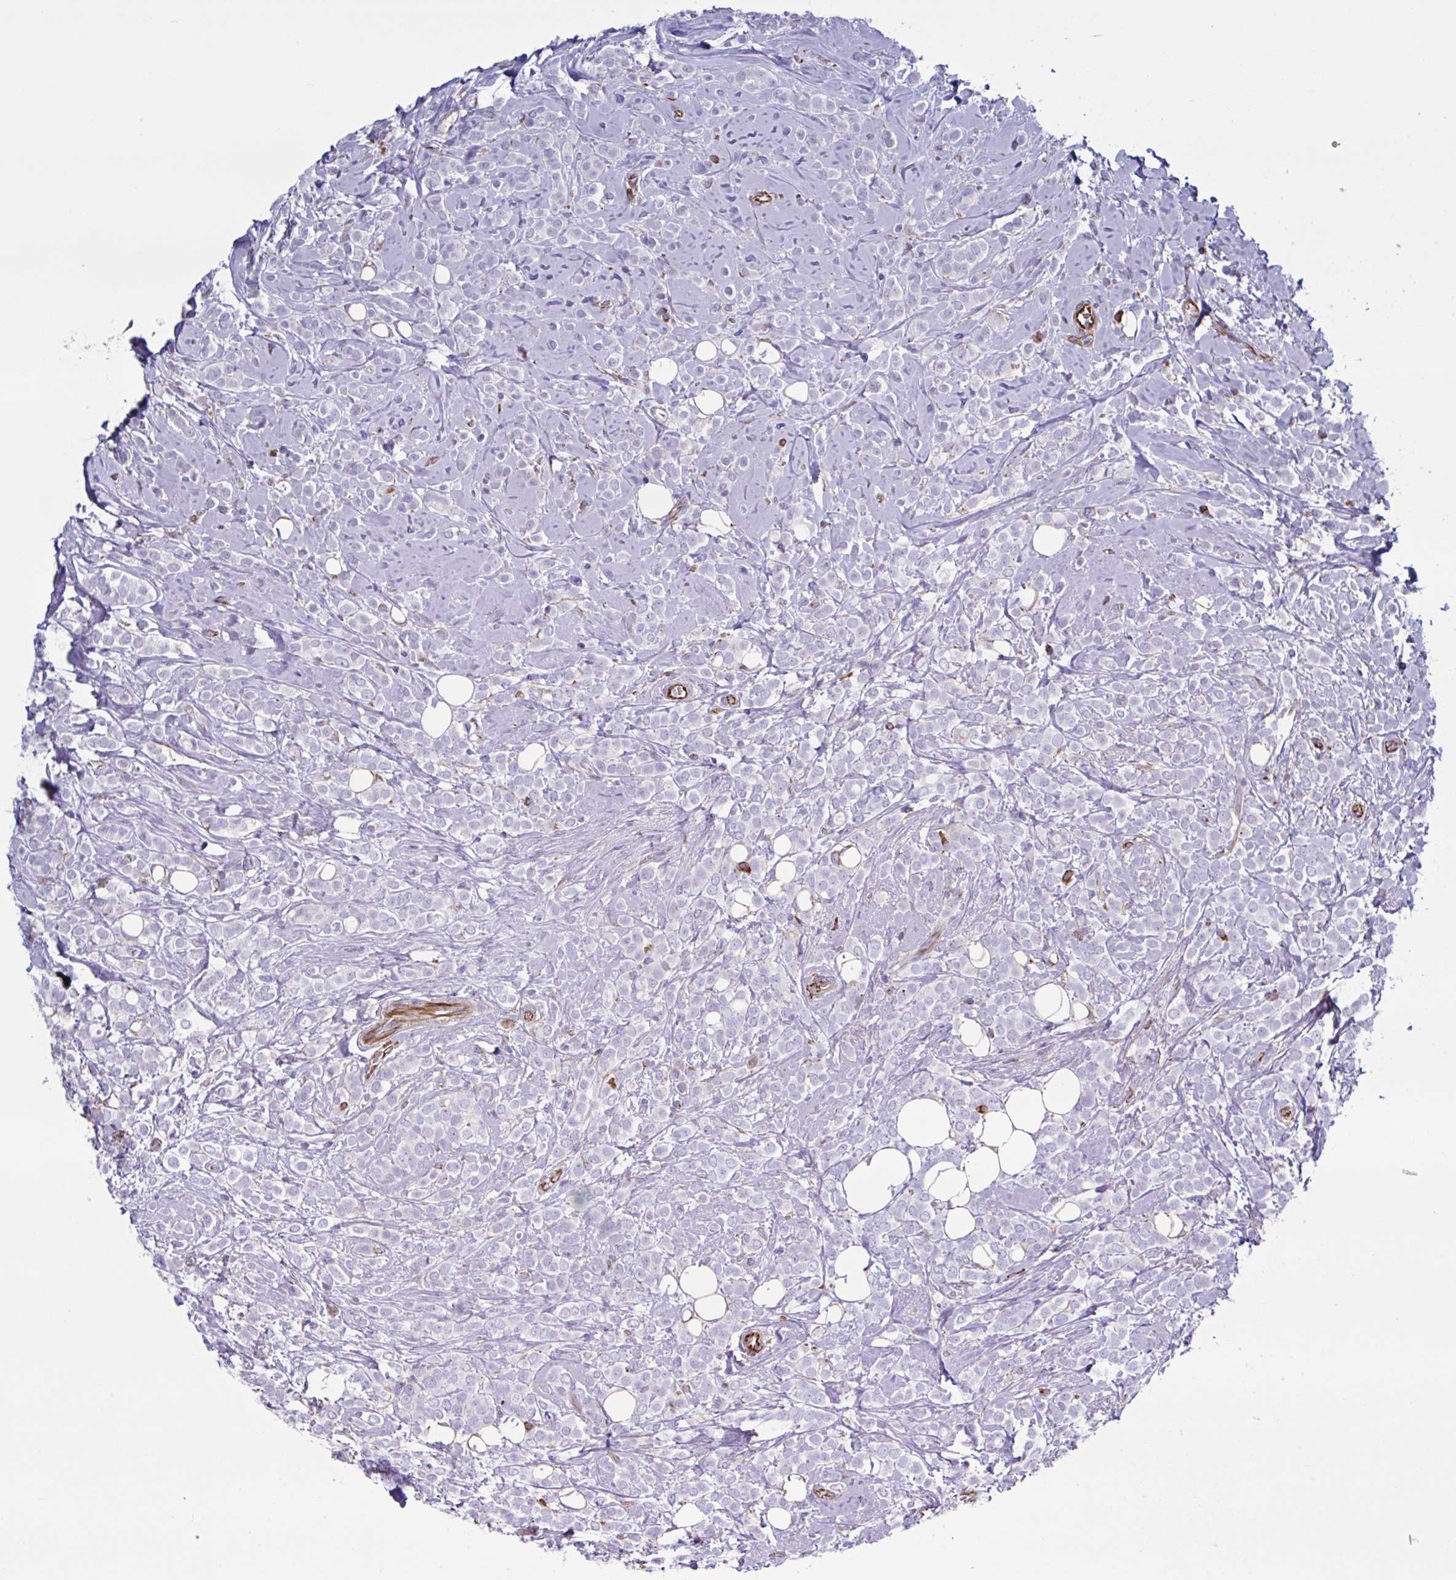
{"staining": {"intensity": "negative", "quantity": "none", "location": "none"}, "tissue": "breast cancer", "cell_type": "Tumor cells", "image_type": "cancer", "snomed": [{"axis": "morphology", "description": "Lobular carcinoma"}, {"axis": "topography", "description": "Breast"}], "caption": "Tumor cells are negative for brown protein staining in breast lobular carcinoma.", "gene": "TMEM86B", "patient": {"sex": "female", "age": 49}}